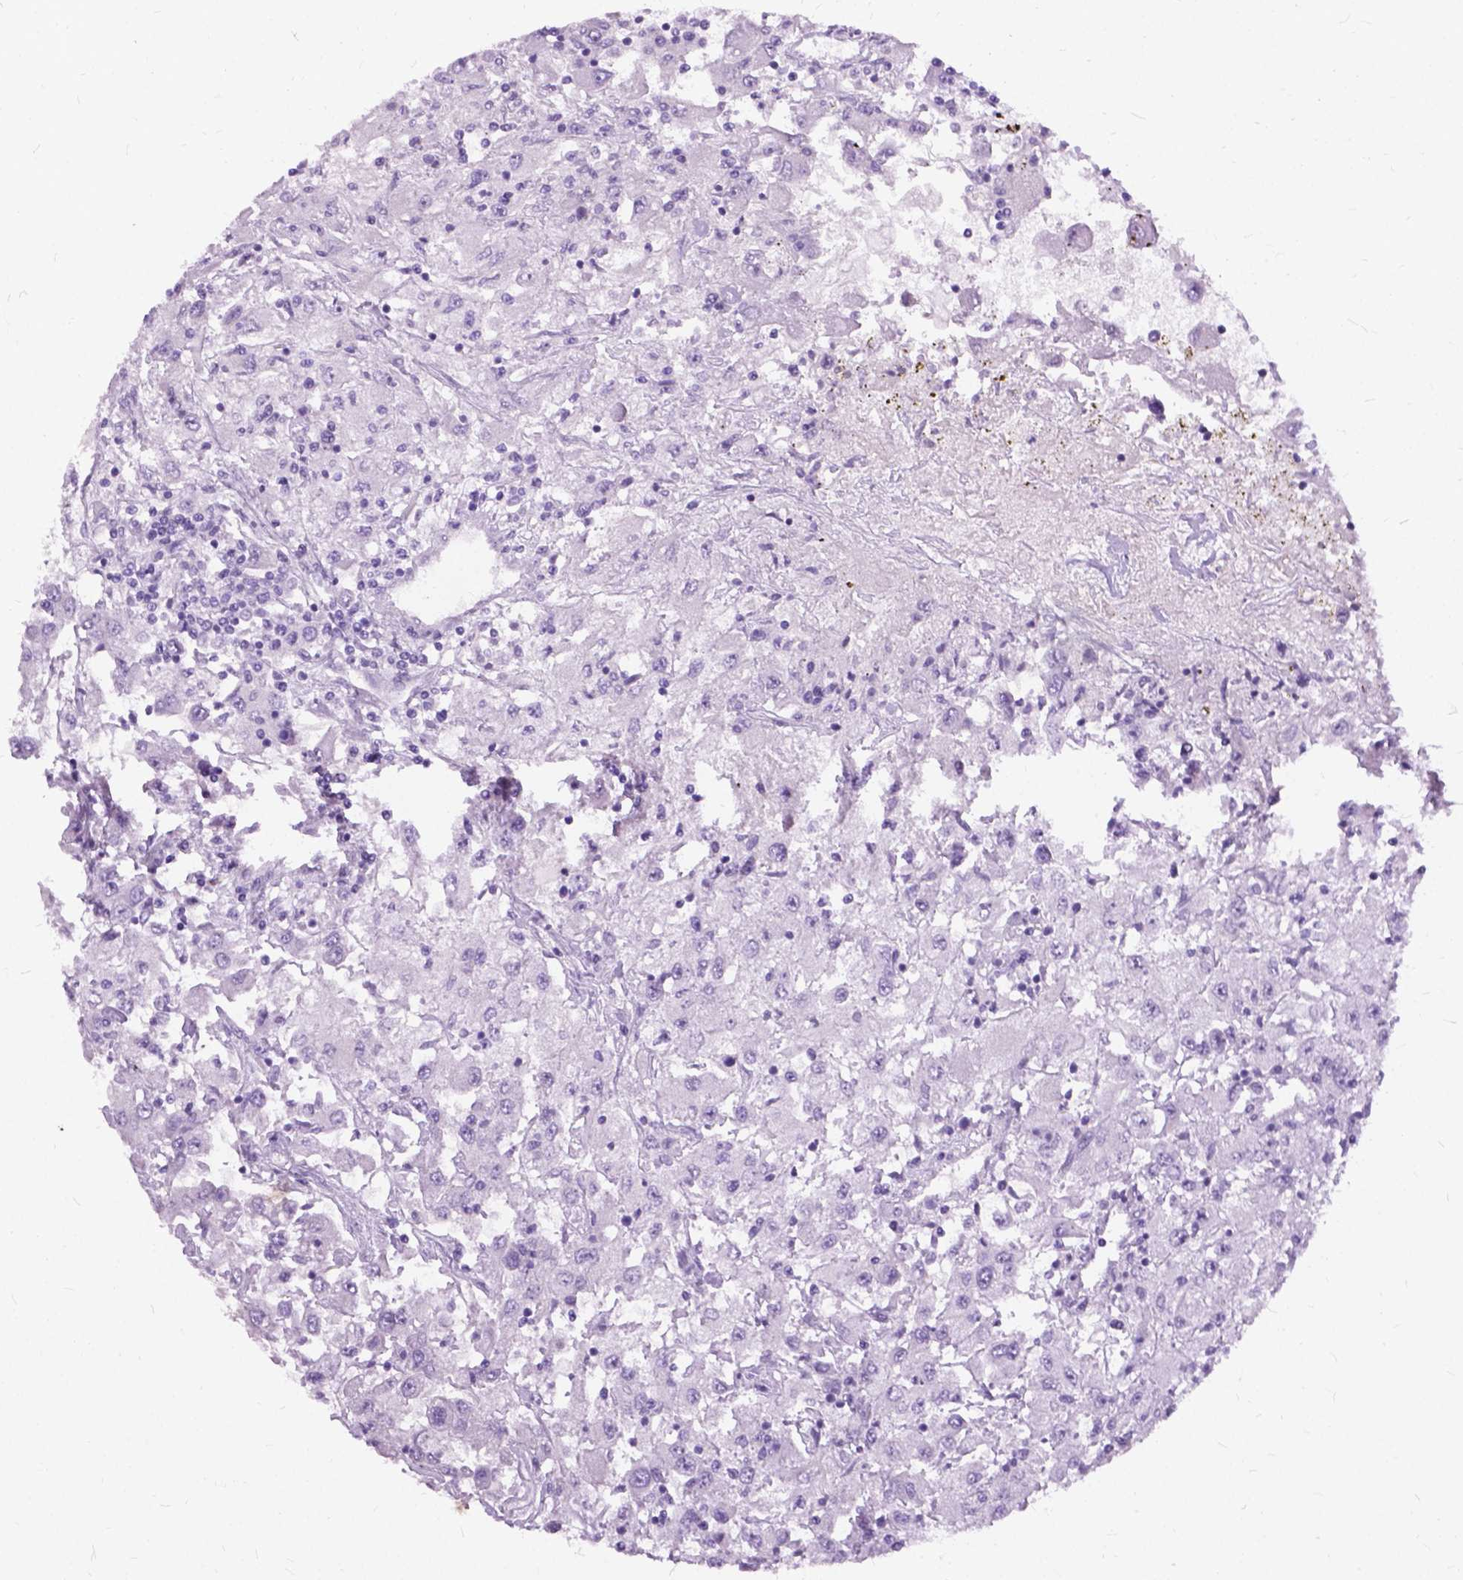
{"staining": {"intensity": "negative", "quantity": "none", "location": "none"}, "tissue": "renal cancer", "cell_type": "Tumor cells", "image_type": "cancer", "snomed": [{"axis": "morphology", "description": "Adenocarcinoma, NOS"}, {"axis": "topography", "description": "Kidney"}], "caption": "Immunohistochemistry of renal cancer exhibits no expression in tumor cells.", "gene": "PROB1", "patient": {"sex": "female", "age": 67}}